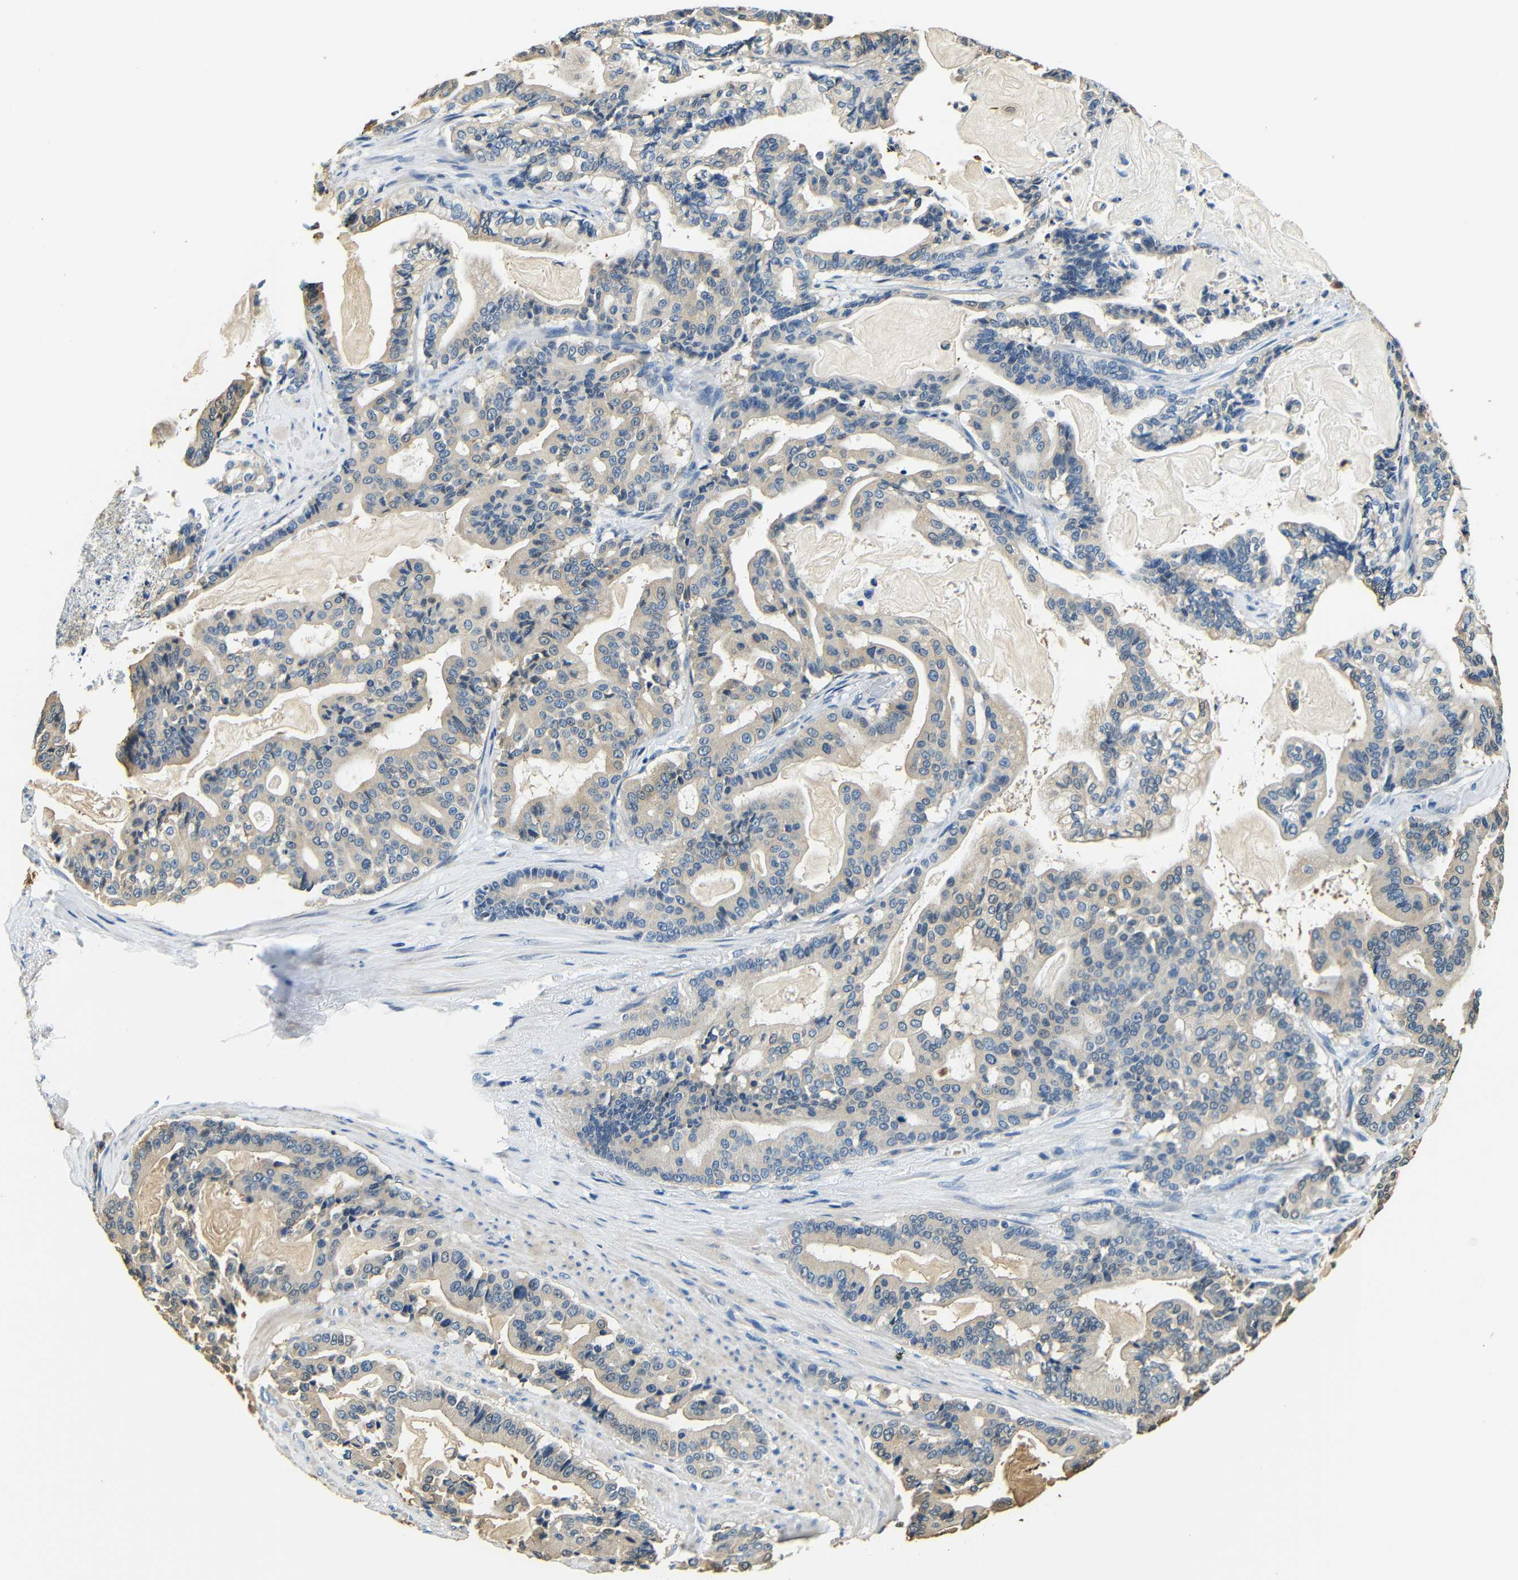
{"staining": {"intensity": "weak", "quantity": "25%-75%", "location": "cytoplasmic/membranous"}, "tissue": "pancreatic cancer", "cell_type": "Tumor cells", "image_type": "cancer", "snomed": [{"axis": "morphology", "description": "Adenocarcinoma, NOS"}, {"axis": "topography", "description": "Pancreas"}], "caption": "Human pancreatic cancer (adenocarcinoma) stained with a protein marker demonstrates weak staining in tumor cells.", "gene": "FMO5", "patient": {"sex": "male", "age": 63}}